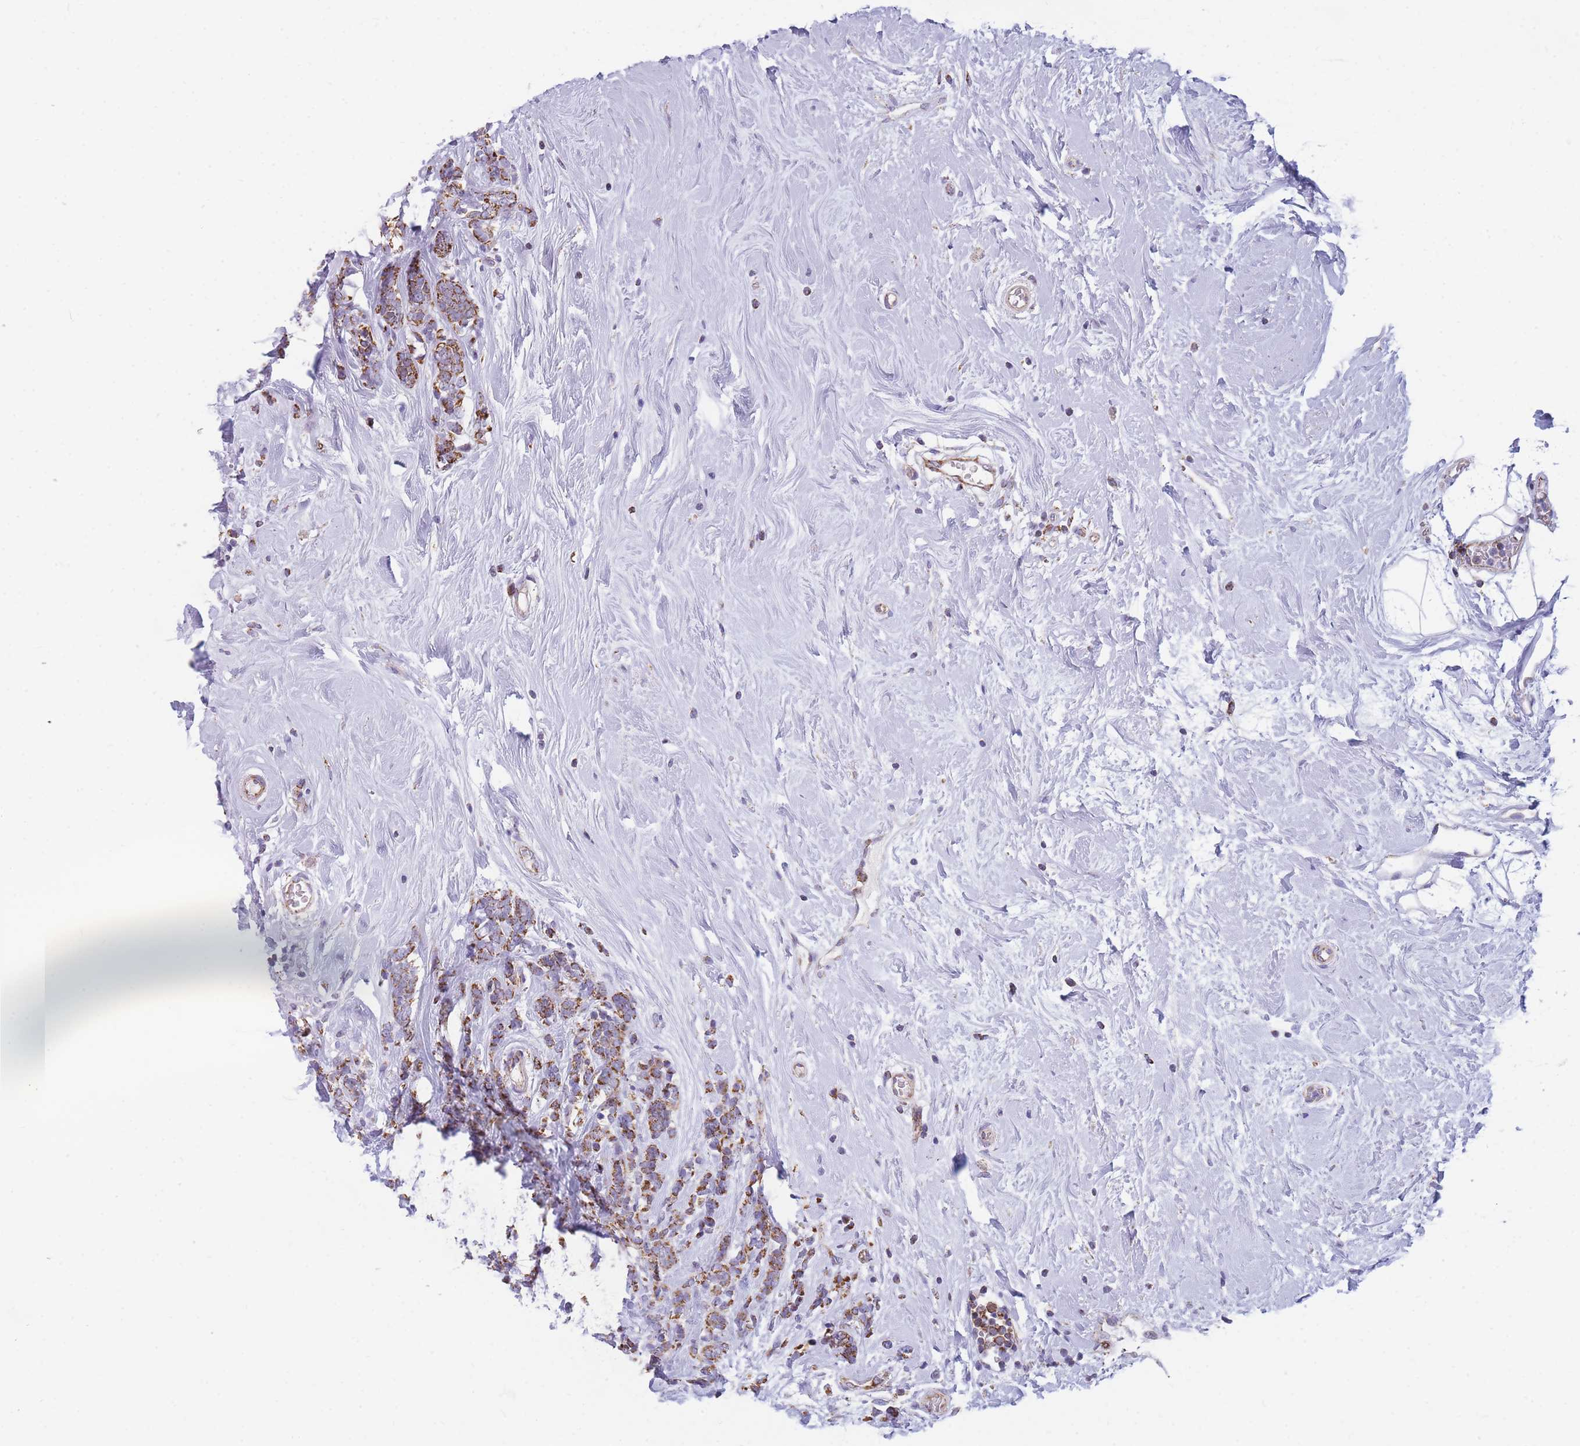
{"staining": {"intensity": "strong", "quantity": ">75%", "location": "cytoplasmic/membranous"}, "tissue": "breast cancer", "cell_type": "Tumor cells", "image_type": "cancer", "snomed": [{"axis": "morphology", "description": "Lobular carcinoma"}, {"axis": "topography", "description": "Breast"}], "caption": "High-magnification brightfield microscopy of breast cancer (lobular carcinoma) stained with DAB (brown) and counterstained with hematoxylin (blue). tumor cells exhibit strong cytoplasmic/membranous expression is appreciated in about>75% of cells. (IHC, brightfield microscopy, high magnification).", "gene": "DDX49", "patient": {"sex": "female", "age": 58}}